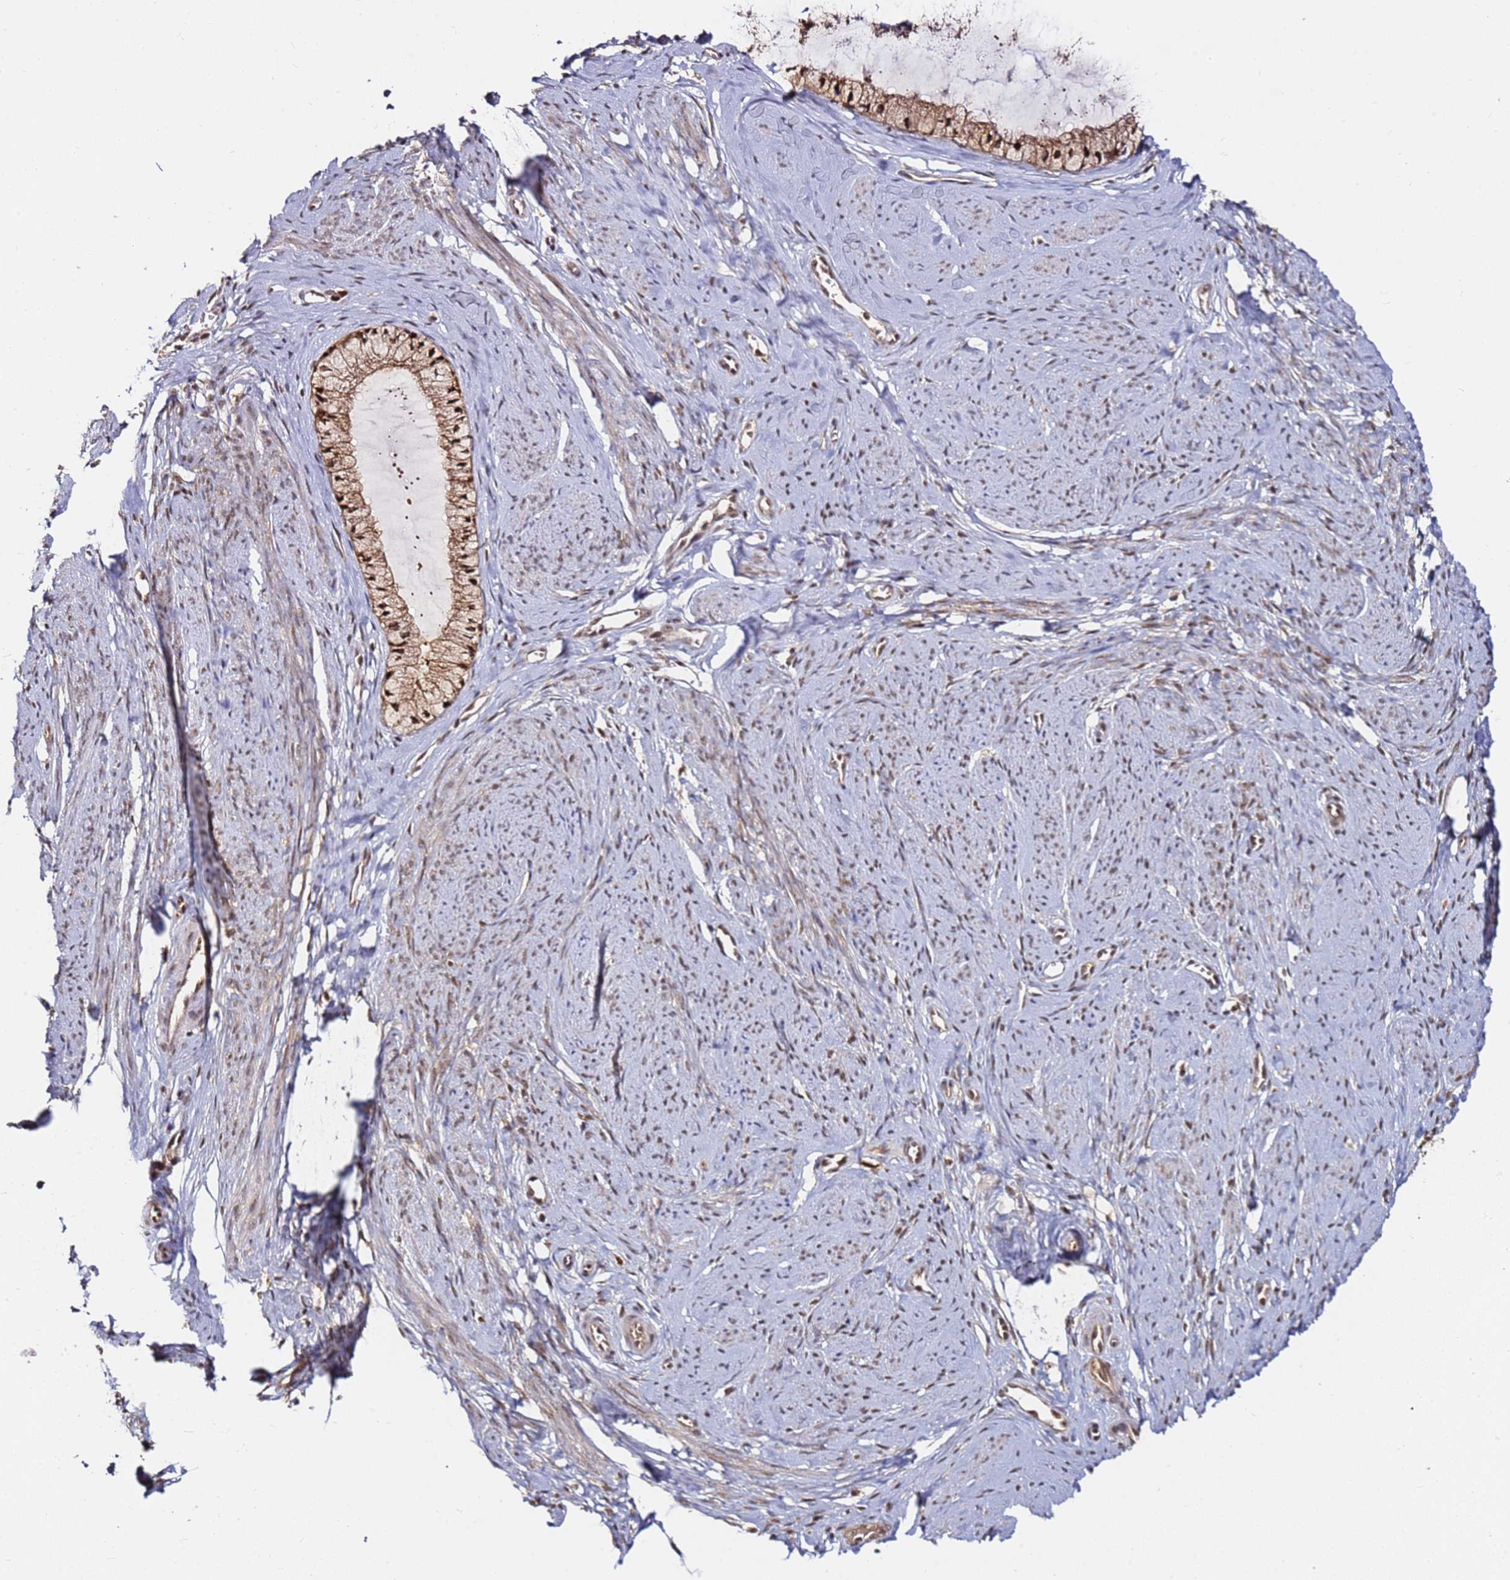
{"staining": {"intensity": "moderate", "quantity": ">75%", "location": "cytoplasmic/membranous,nuclear"}, "tissue": "cervix", "cell_type": "Glandular cells", "image_type": "normal", "snomed": [{"axis": "morphology", "description": "Normal tissue, NOS"}, {"axis": "topography", "description": "Cervix"}], "caption": "Immunohistochemistry (IHC) photomicrograph of benign cervix stained for a protein (brown), which shows medium levels of moderate cytoplasmic/membranous,nuclear staining in approximately >75% of glandular cells.", "gene": "RGS18", "patient": {"sex": "female", "age": 42}}